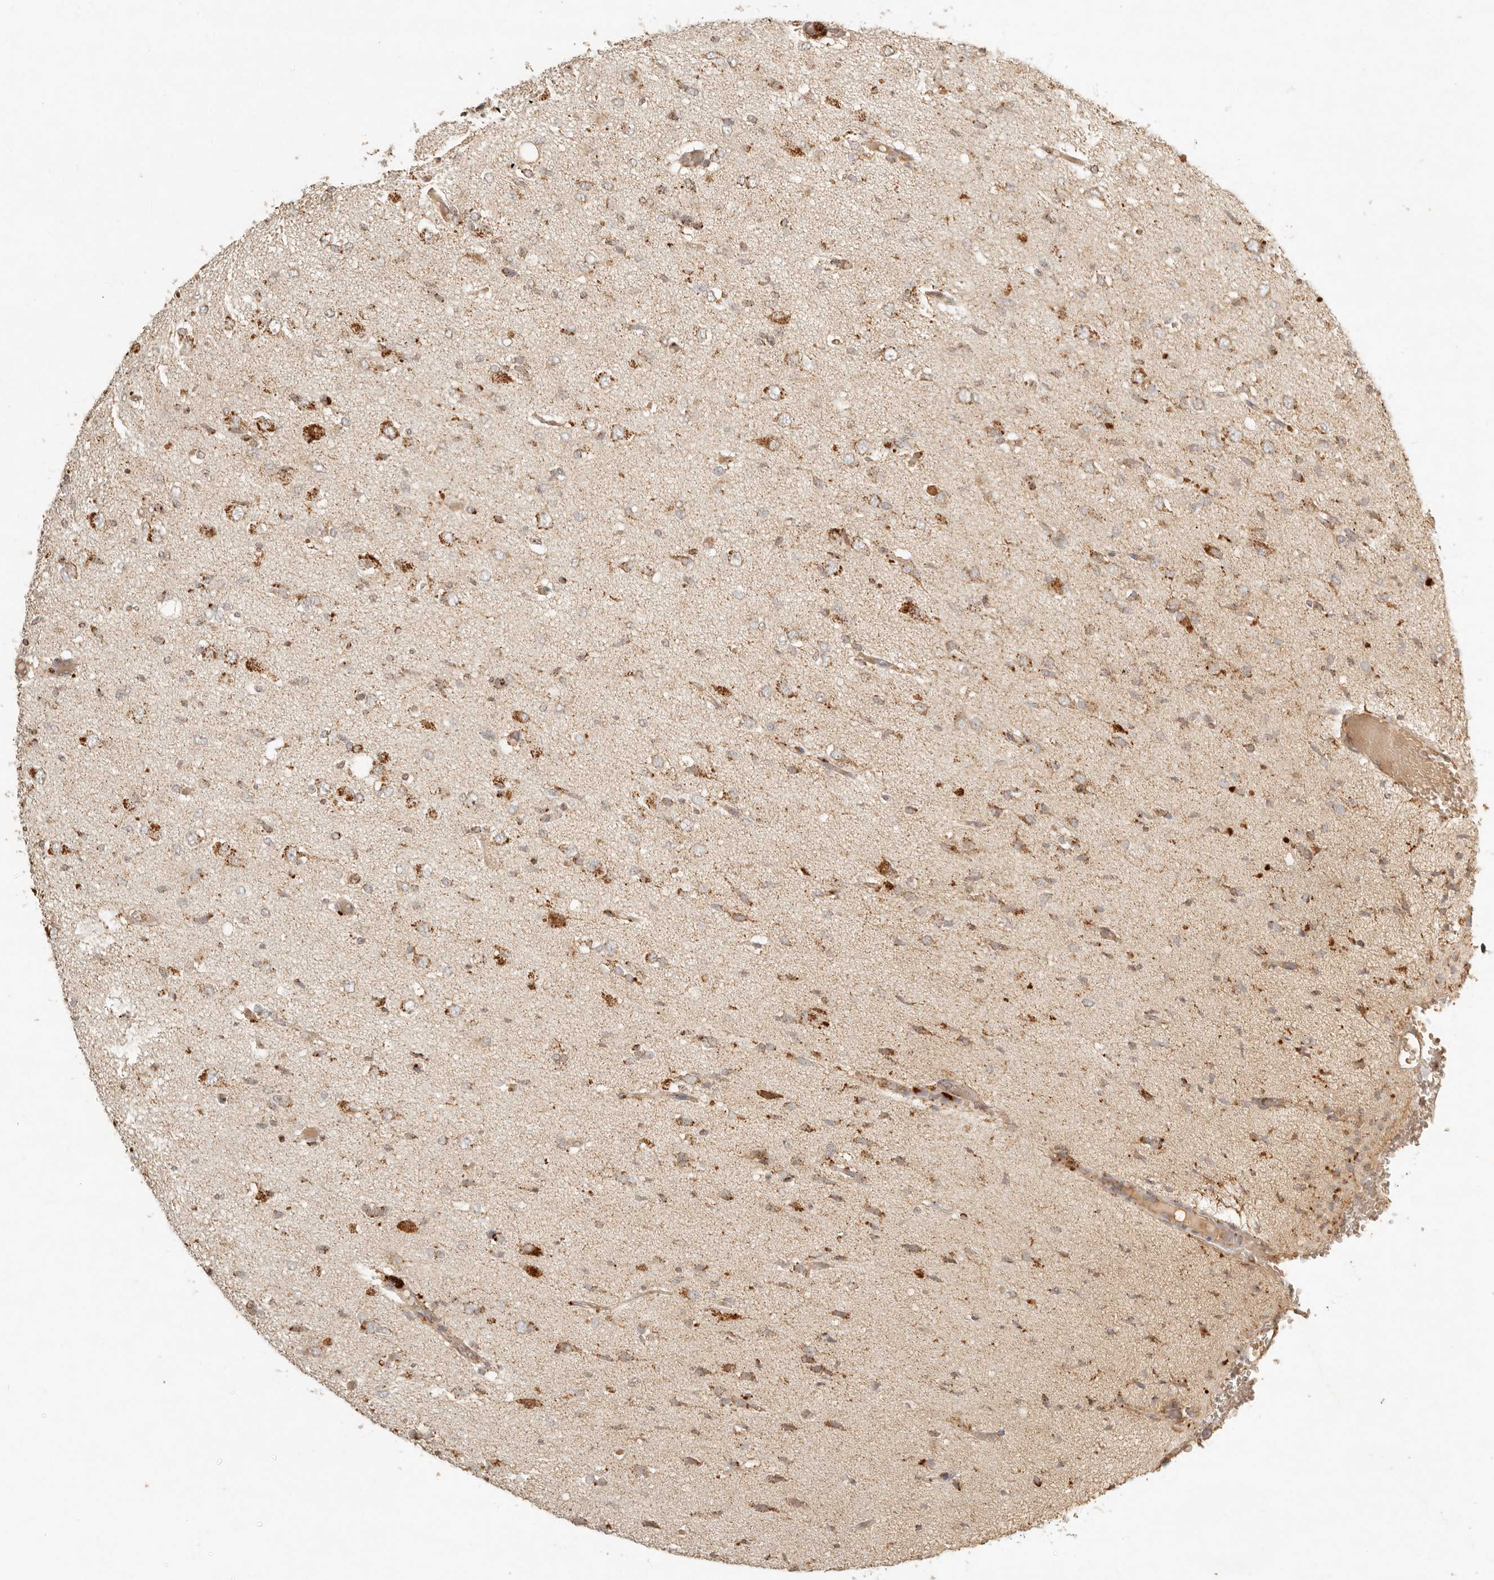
{"staining": {"intensity": "moderate", "quantity": "25%-75%", "location": "cytoplasmic/membranous"}, "tissue": "glioma", "cell_type": "Tumor cells", "image_type": "cancer", "snomed": [{"axis": "morphology", "description": "Glioma, malignant, High grade"}, {"axis": "topography", "description": "Brain"}], "caption": "Glioma tissue displays moderate cytoplasmic/membranous expression in about 25%-75% of tumor cells, visualized by immunohistochemistry.", "gene": "MRPL55", "patient": {"sex": "female", "age": 59}}